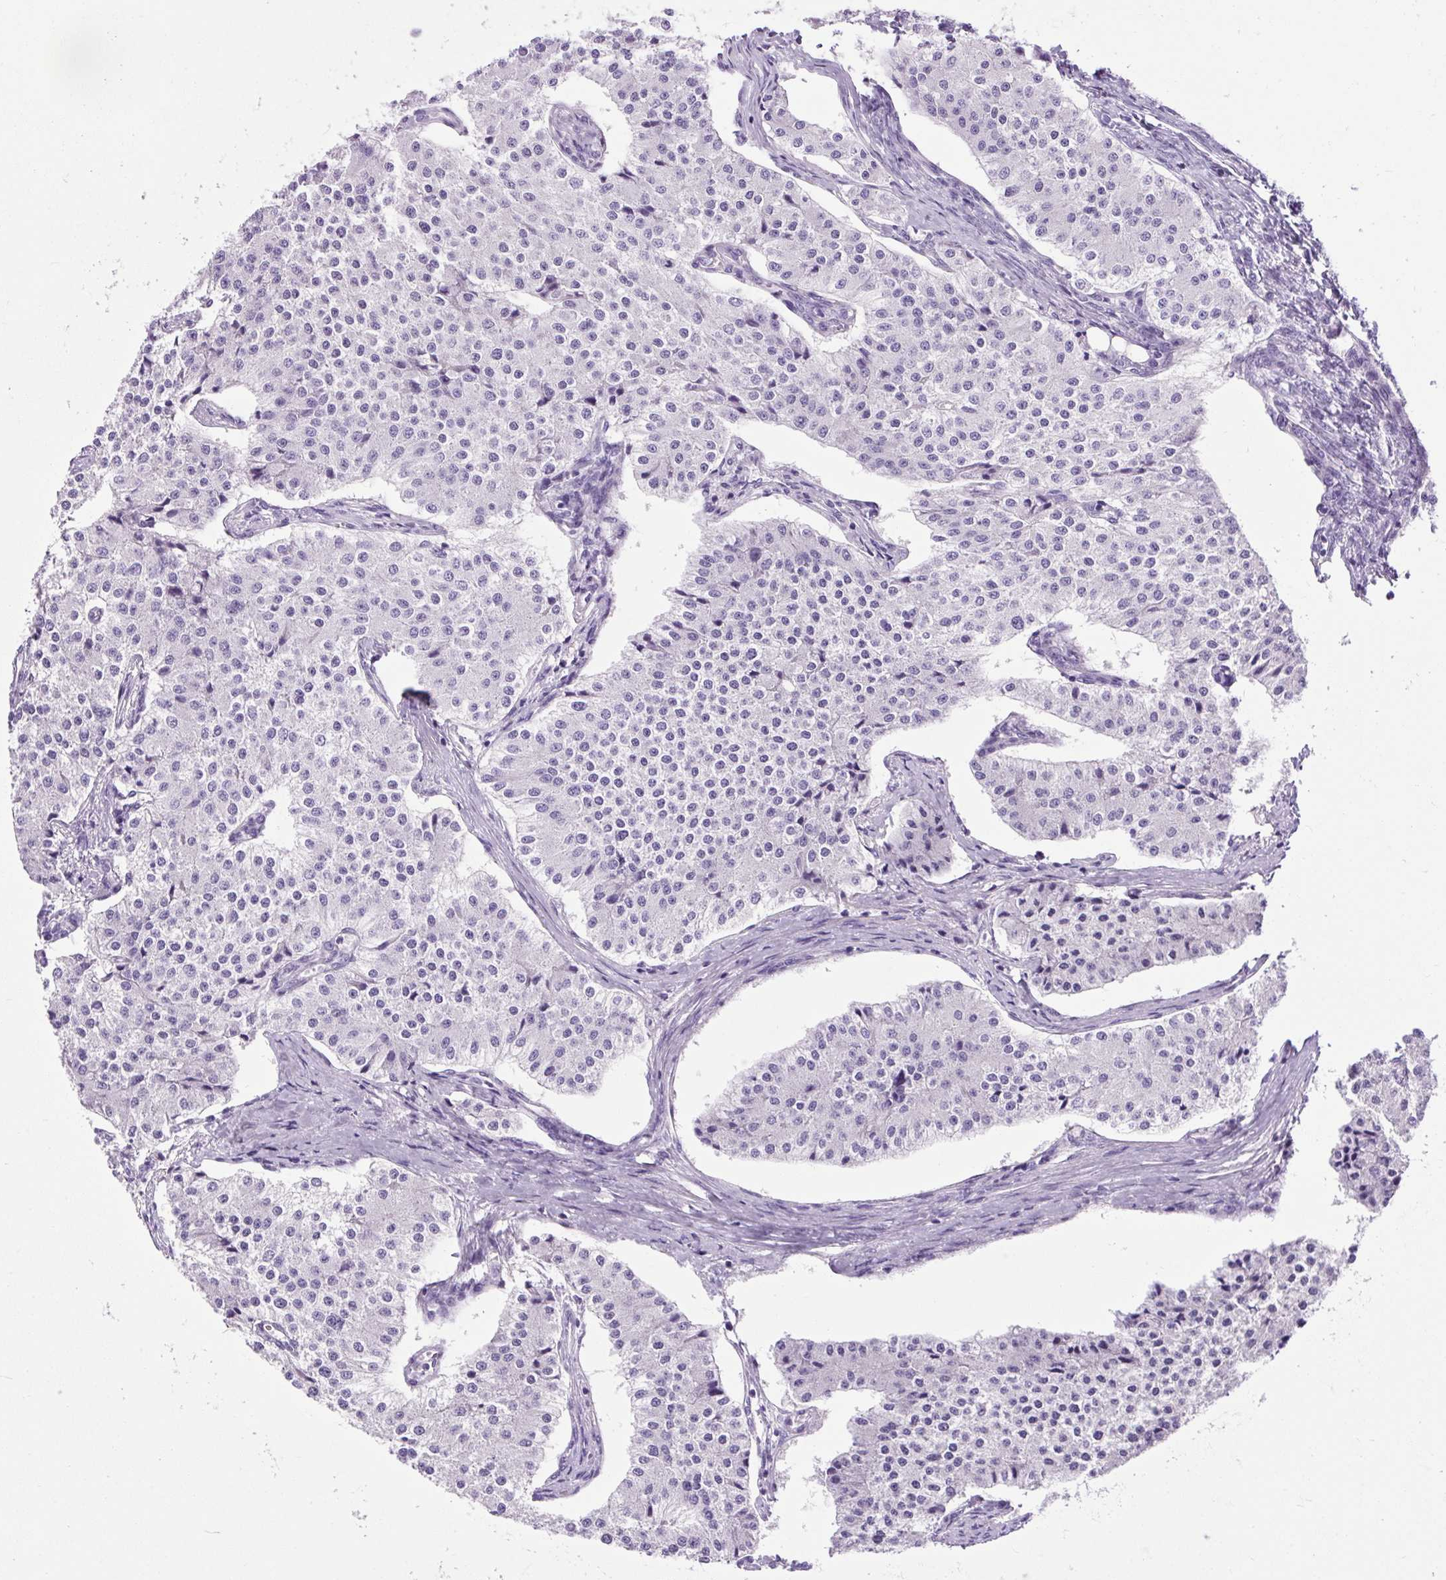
{"staining": {"intensity": "negative", "quantity": "none", "location": "none"}, "tissue": "carcinoid", "cell_type": "Tumor cells", "image_type": "cancer", "snomed": [{"axis": "morphology", "description": "Carcinoid, malignant, NOS"}, {"axis": "topography", "description": "Colon"}], "caption": "Carcinoid stained for a protein using immunohistochemistry (IHC) shows no staining tumor cells.", "gene": "DPP6", "patient": {"sex": "female", "age": 52}}